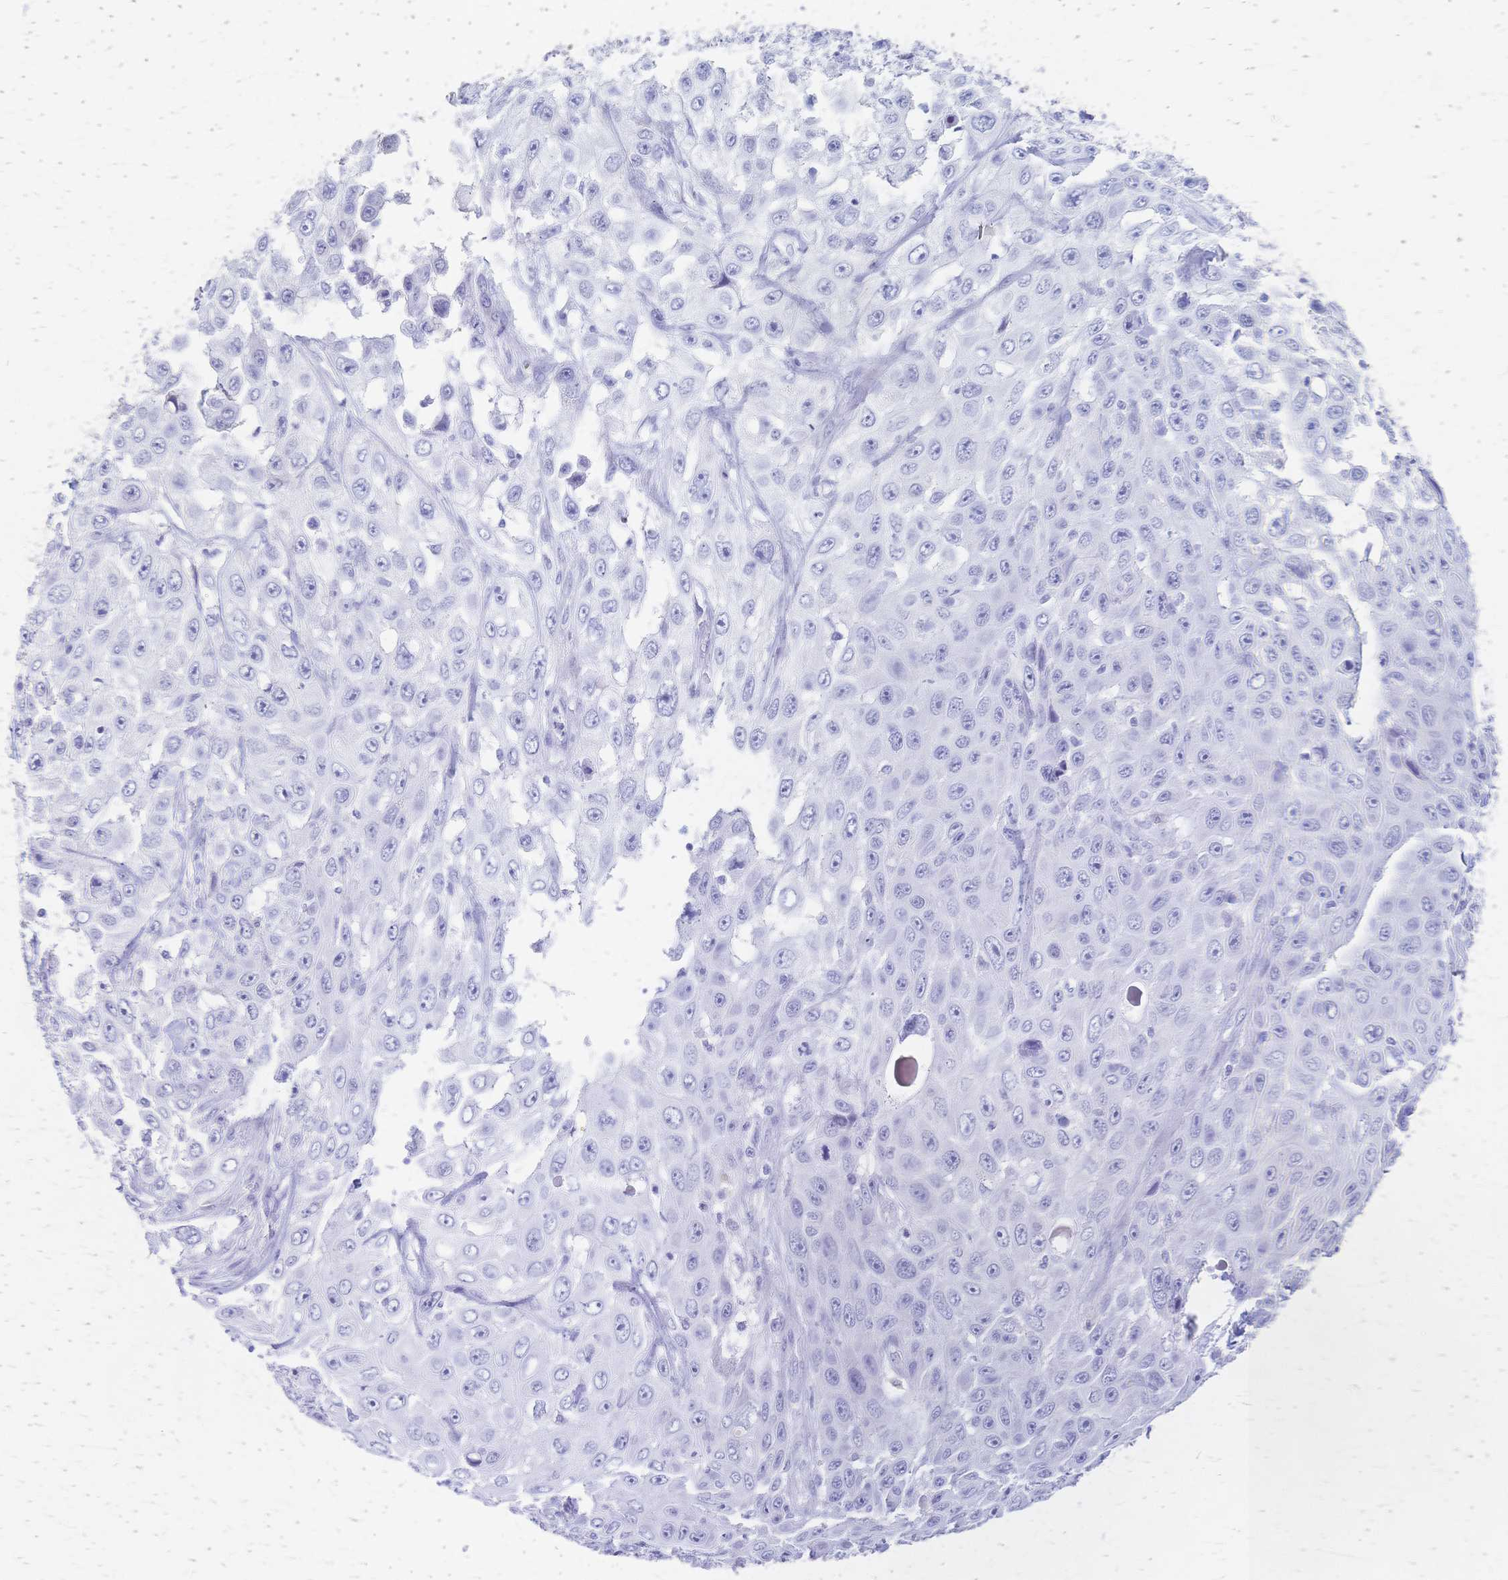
{"staining": {"intensity": "negative", "quantity": "none", "location": "none"}, "tissue": "skin cancer", "cell_type": "Tumor cells", "image_type": "cancer", "snomed": [{"axis": "morphology", "description": "Squamous cell carcinoma, NOS"}, {"axis": "topography", "description": "Skin"}], "caption": "Tumor cells show no significant protein expression in skin cancer (squamous cell carcinoma).", "gene": "CYB5A", "patient": {"sex": "male", "age": 82}}